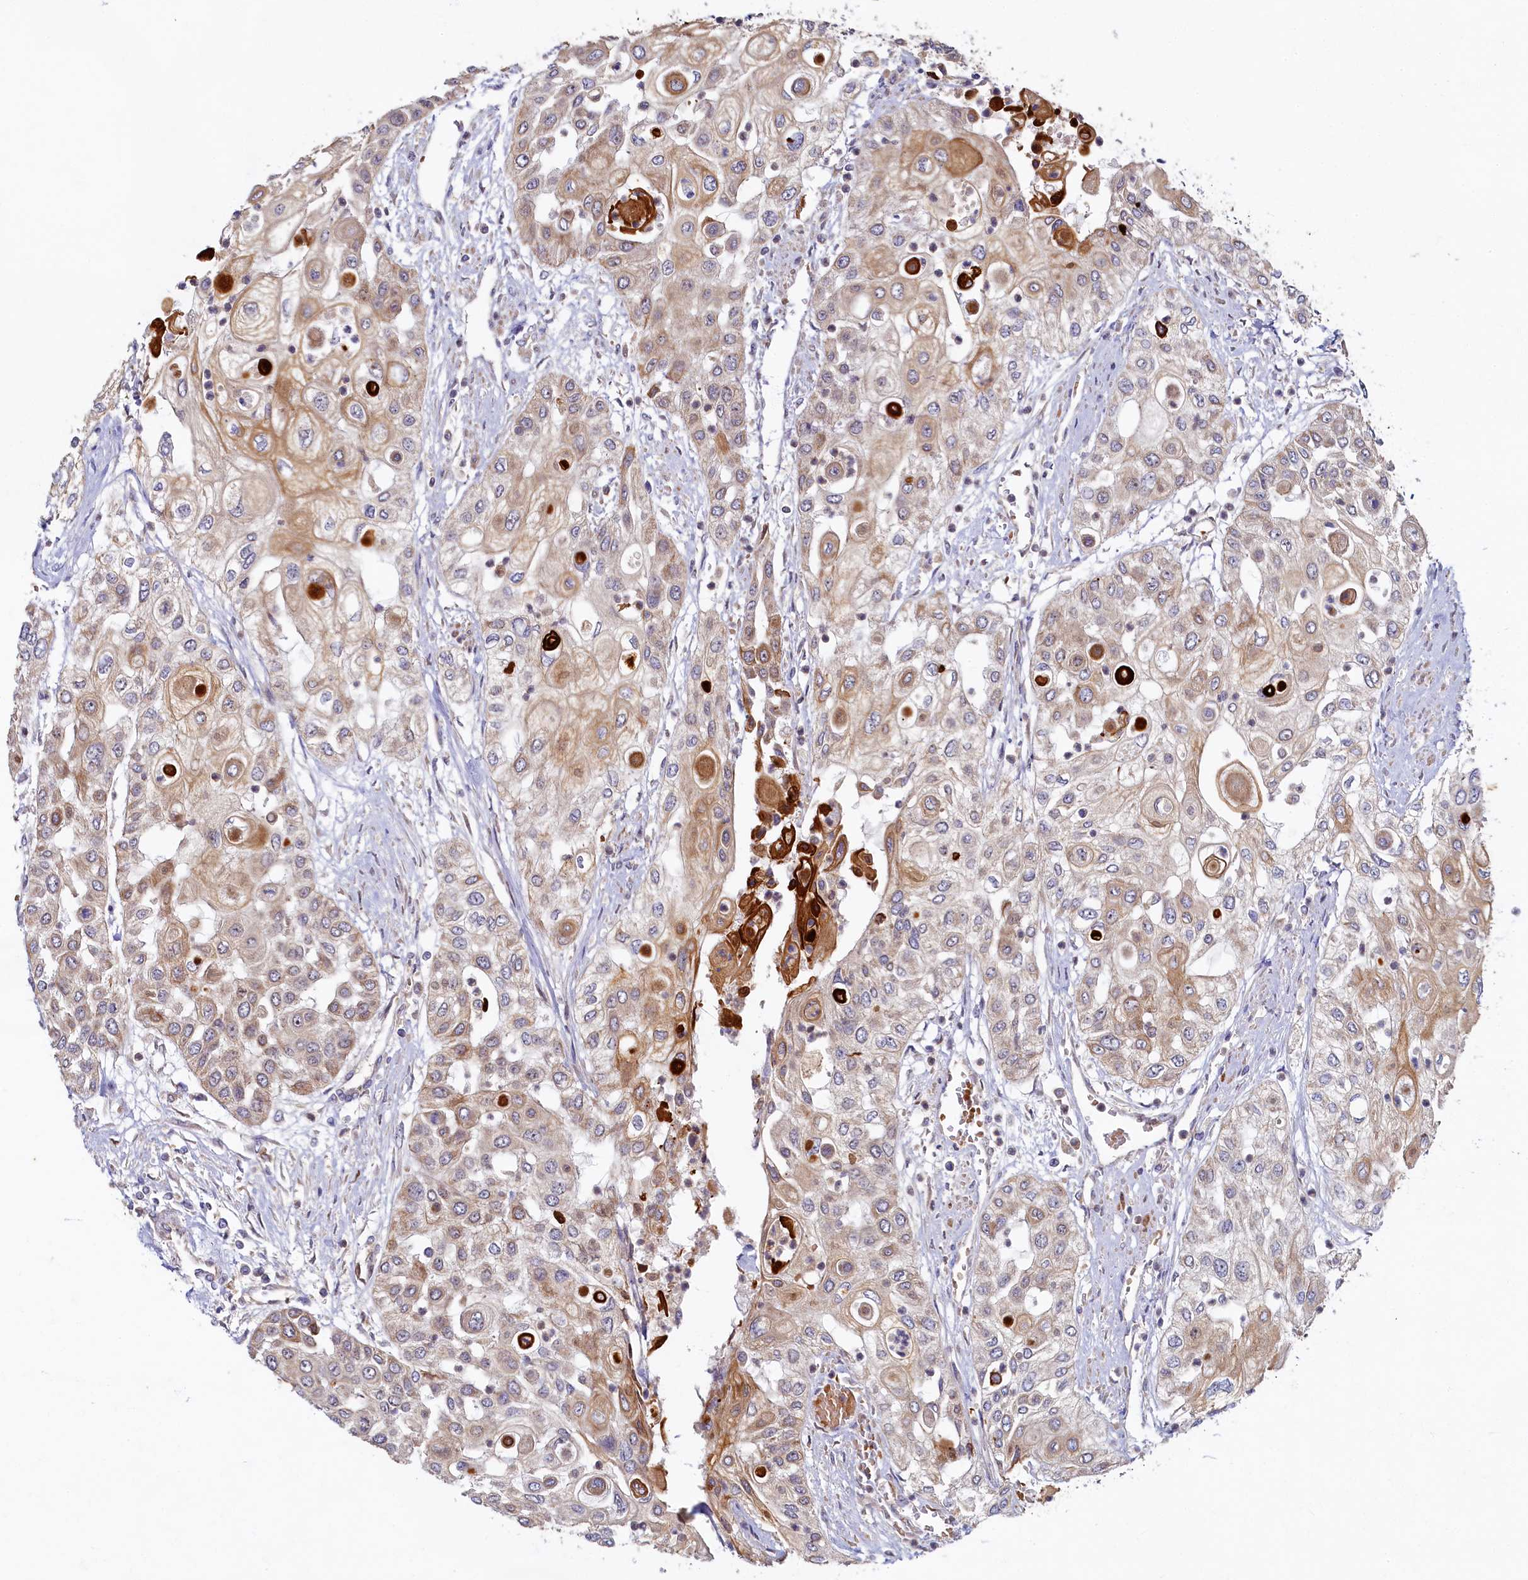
{"staining": {"intensity": "weak", "quantity": "25%-75%", "location": "cytoplasmic/membranous"}, "tissue": "urothelial cancer", "cell_type": "Tumor cells", "image_type": "cancer", "snomed": [{"axis": "morphology", "description": "Urothelial carcinoma, High grade"}, {"axis": "topography", "description": "Urinary bladder"}], "caption": "Immunohistochemistry photomicrograph of neoplastic tissue: urothelial carcinoma (high-grade) stained using immunohistochemistry (IHC) demonstrates low levels of weak protein expression localized specifically in the cytoplasmic/membranous of tumor cells, appearing as a cytoplasmic/membranous brown color.", "gene": "CEP20", "patient": {"sex": "female", "age": 79}}